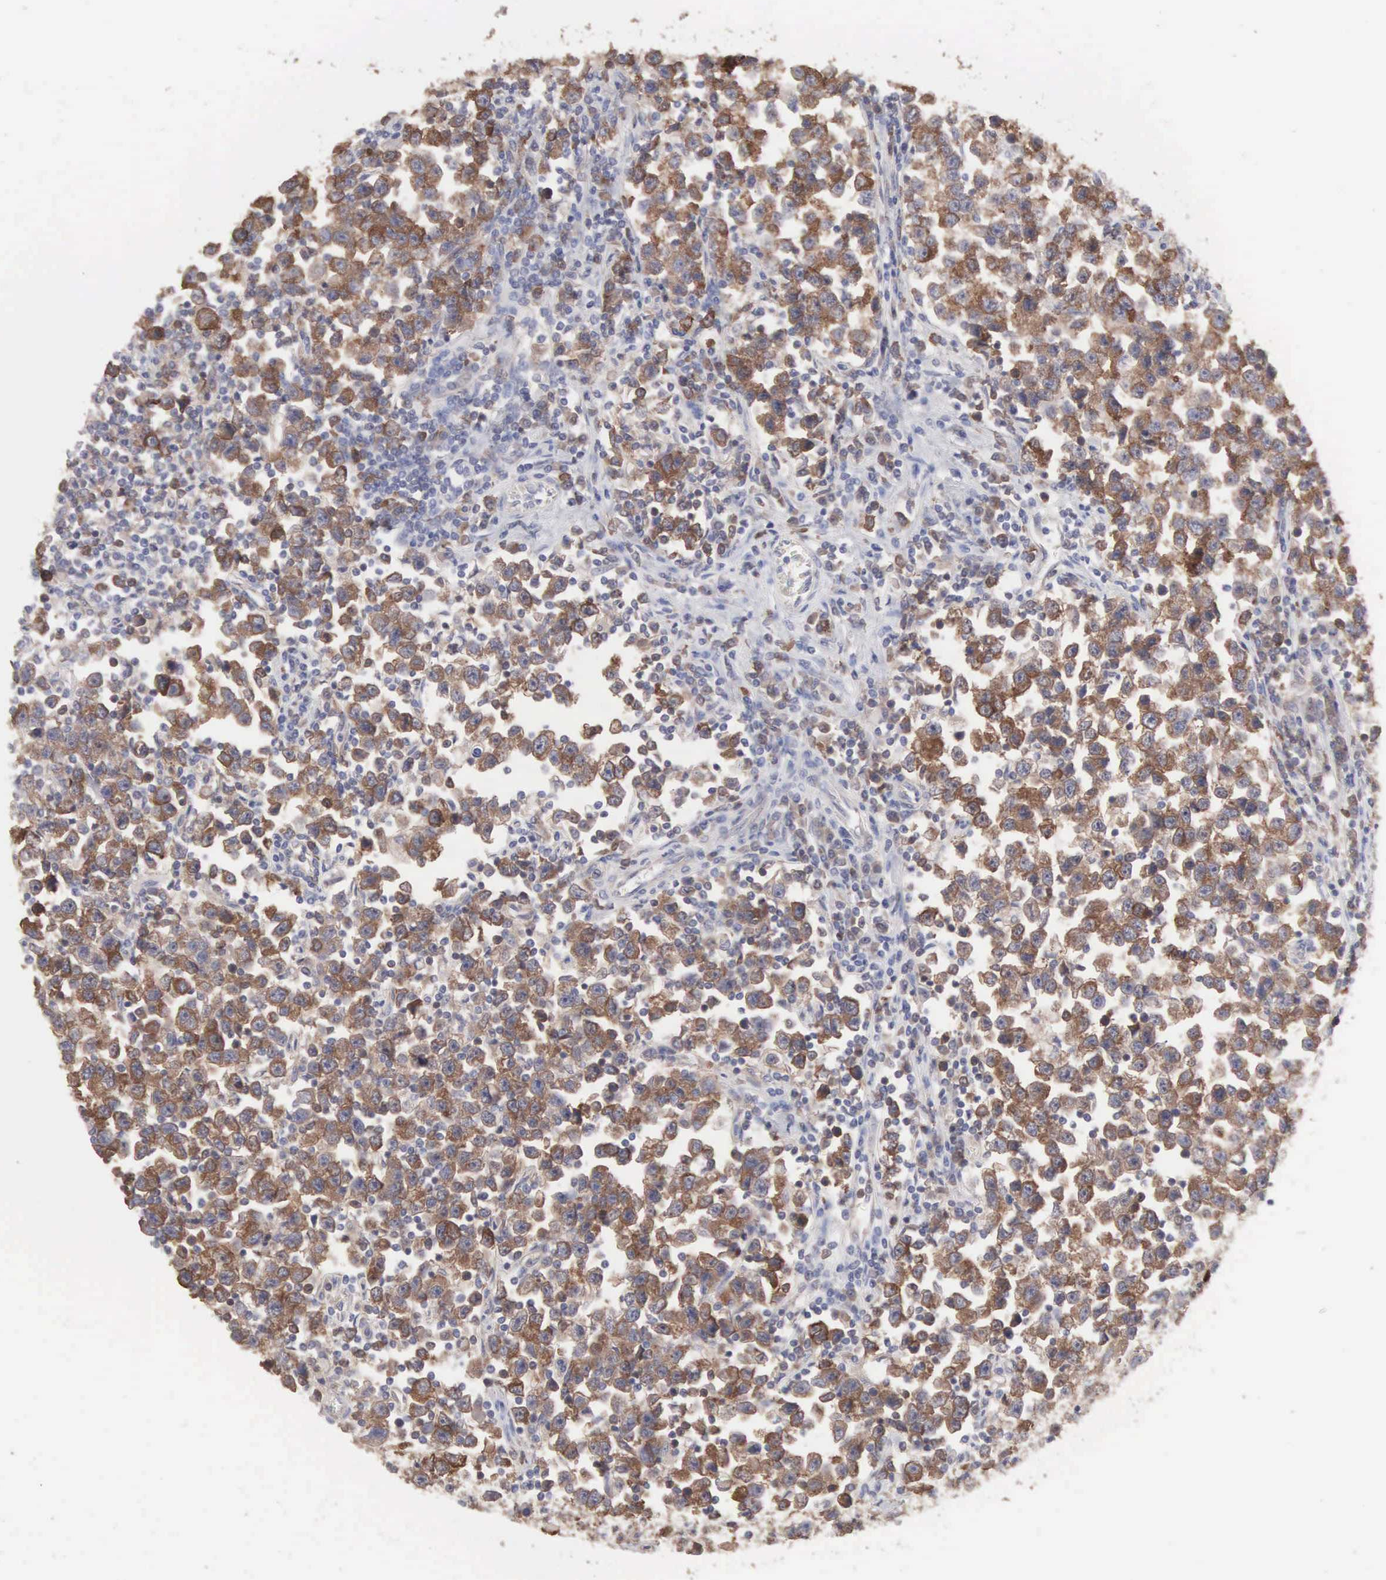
{"staining": {"intensity": "moderate", "quantity": ">75%", "location": "cytoplasmic/membranous"}, "tissue": "testis cancer", "cell_type": "Tumor cells", "image_type": "cancer", "snomed": [{"axis": "morphology", "description": "Seminoma, NOS"}, {"axis": "topography", "description": "Testis"}], "caption": "Testis cancer (seminoma) stained for a protein exhibits moderate cytoplasmic/membranous positivity in tumor cells. Immunohistochemistry stains the protein in brown and the nuclei are stained blue.", "gene": "MTHFD1", "patient": {"sex": "male", "age": 43}}